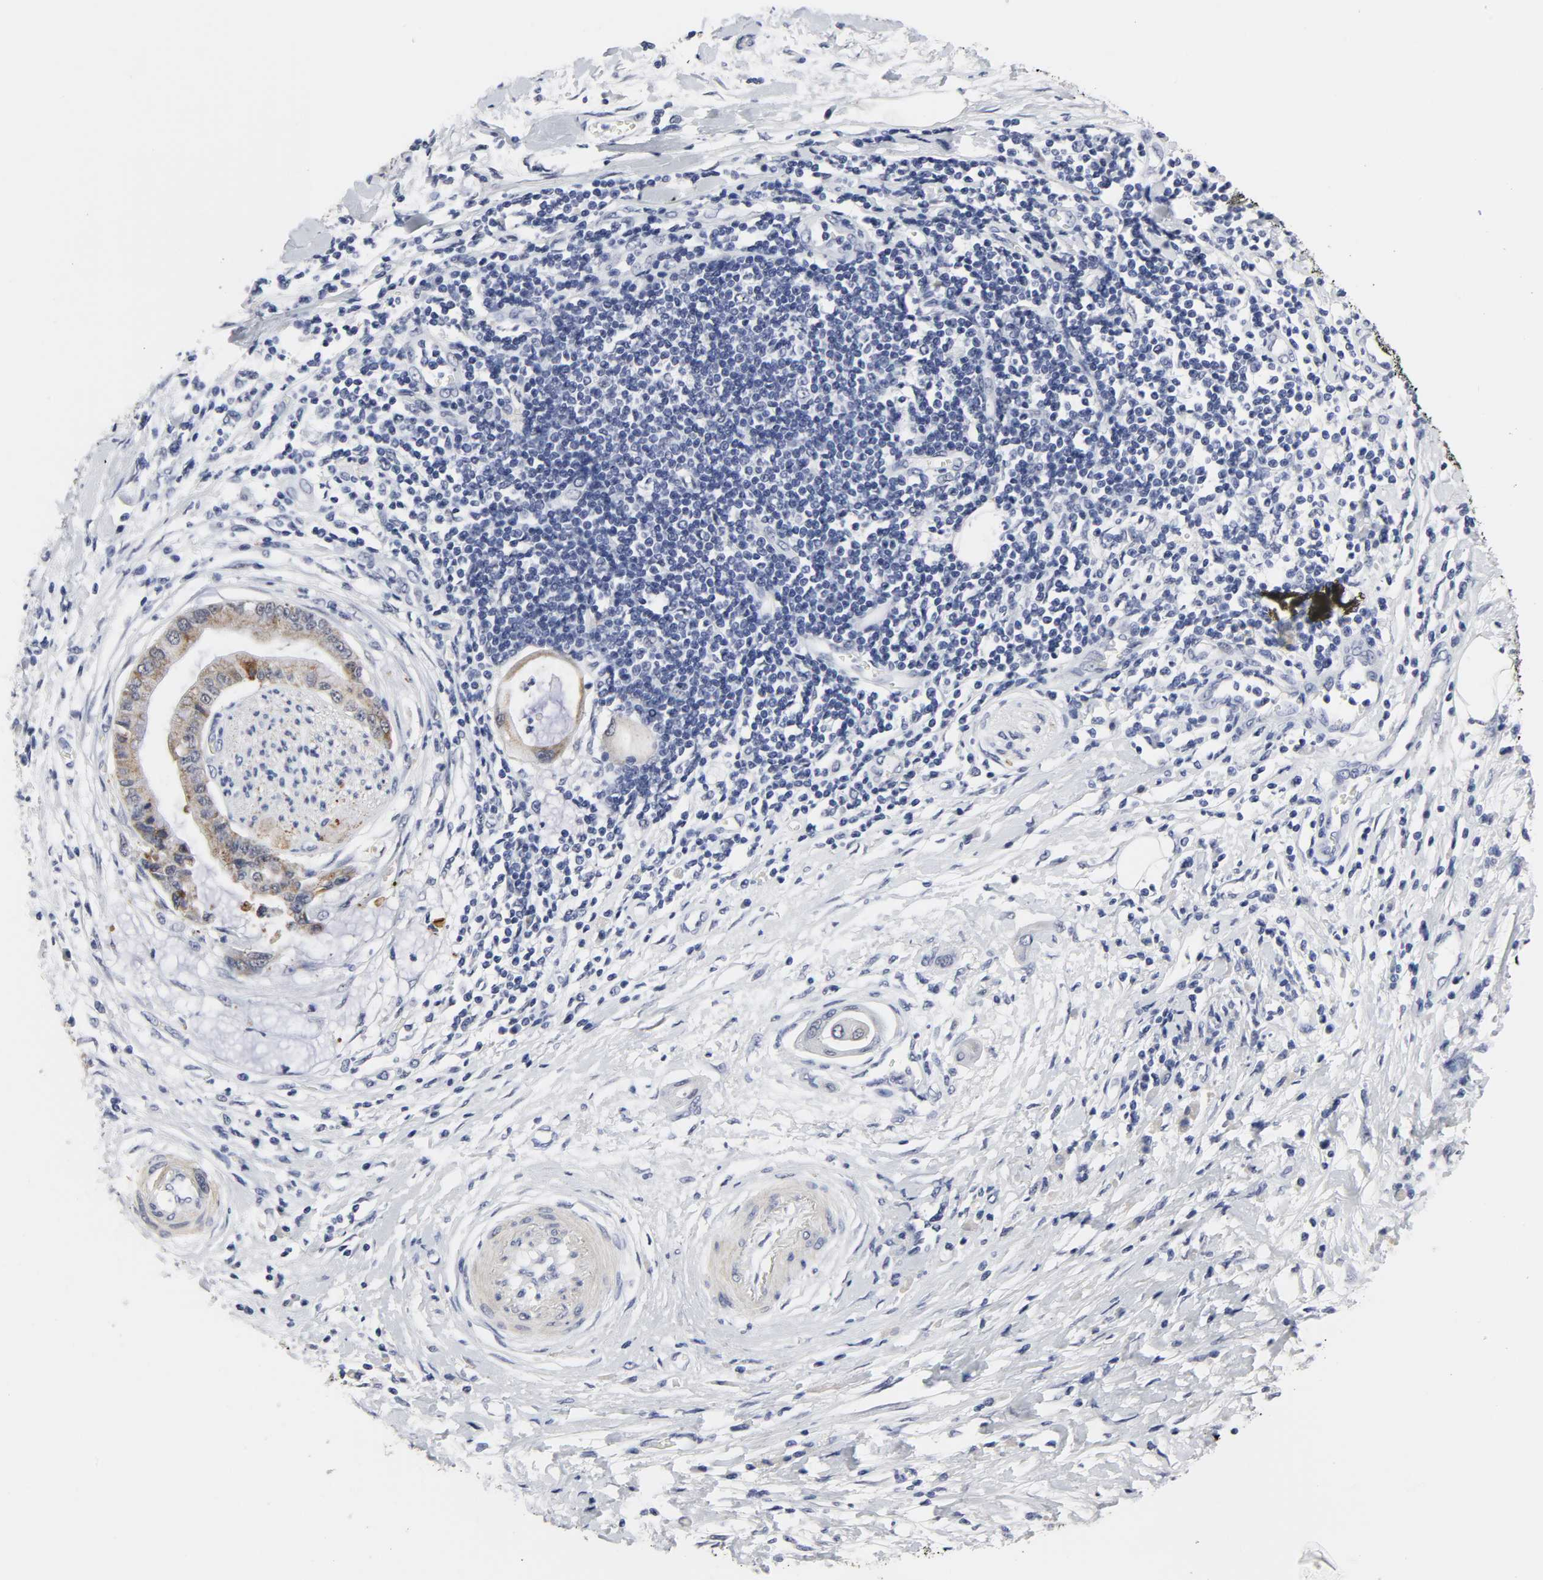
{"staining": {"intensity": "moderate", "quantity": "25%-75%", "location": "cytoplasmic/membranous"}, "tissue": "pancreatic cancer", "cell_type": "Tumor cells", "image_type": "cancer", "snomed": [{"axis": "morphology", "description": "Adenocarcinoma, NOS"}, {"axis": "morphology", "description": "Adenocarcinoma, metastatic, NOS"}, {"axis": "topography", "description": "Lymph node"}, {"axis": "topography", "description": "Pancreas"}, {"axis": "topography", "description": "Duodenum"}], "caption": "There is medium levels of moderate cytoplasmic/membranous positivity in tumor cells of pancreatic cancer (metastatic adenocarcinoma), as demonstrated by immunohistochemical staining (brown color).", "gene": "GRHL2", "patient": {"sex": "female", "age": 64}}